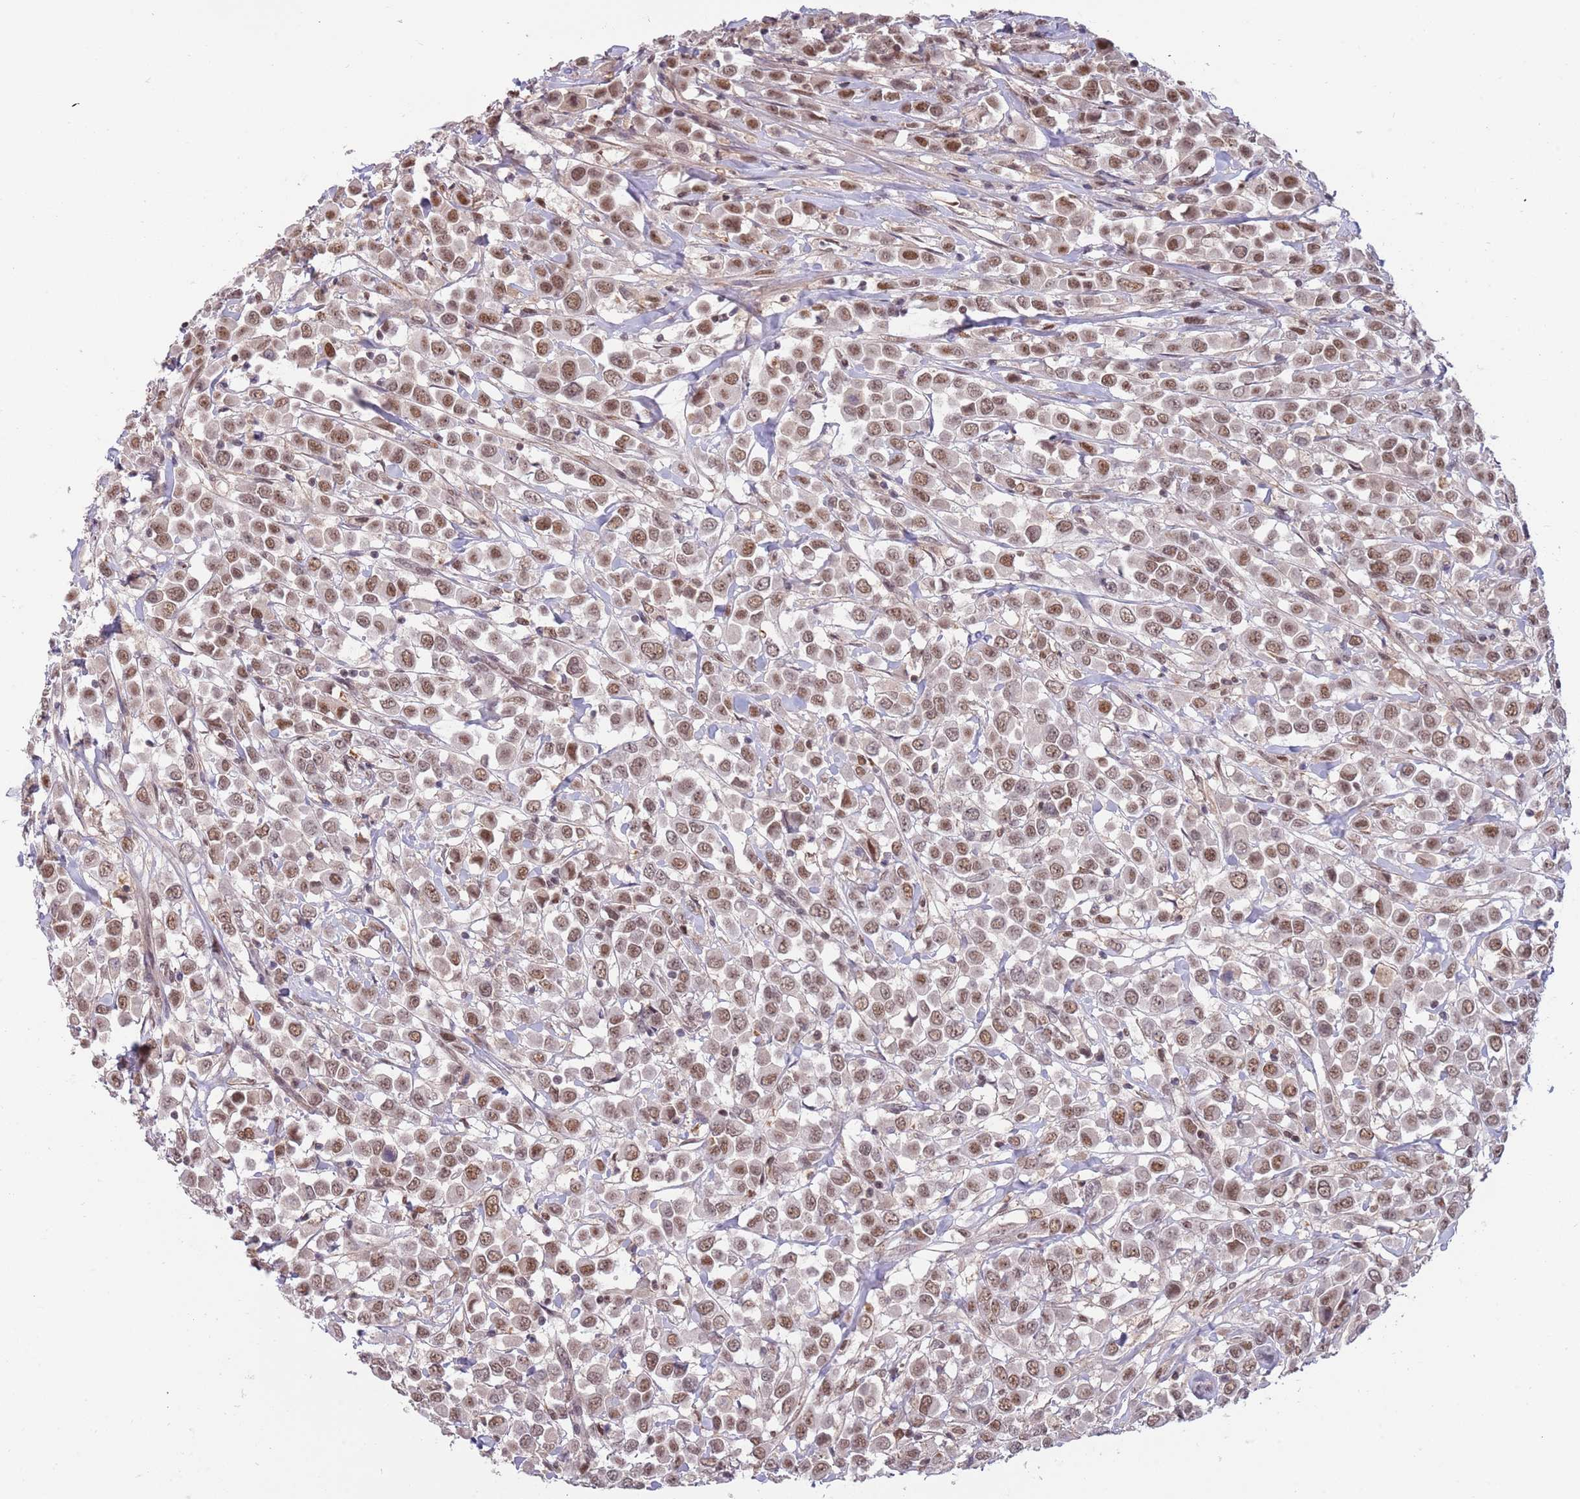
{"staining": {"intensity": "moderate", "quantity": ">75%", "location": "nuclear"}, "tissue": "breast cancer", "cell_type": "Tumor cells", "image_type": "cancer", "snomed": [{"axis": "morphology", "description": "Duct carcinoma"}, {"axis": "topography", "description": "Breast"}], "caption": "Breast infiltrating ductal carcinoma was stained to show a protein in brown. There is medium levels of moderate nuclear staining in approximately >75% of tumor cells. (Stains: DAB (3,3'-diaminobenzidine) in brown, nuclei in blue, Microscopy: brightfield microscopy at high magnification).", "gene": "ZBTB7A", "patient": {"sex": "female", "age": 61}}